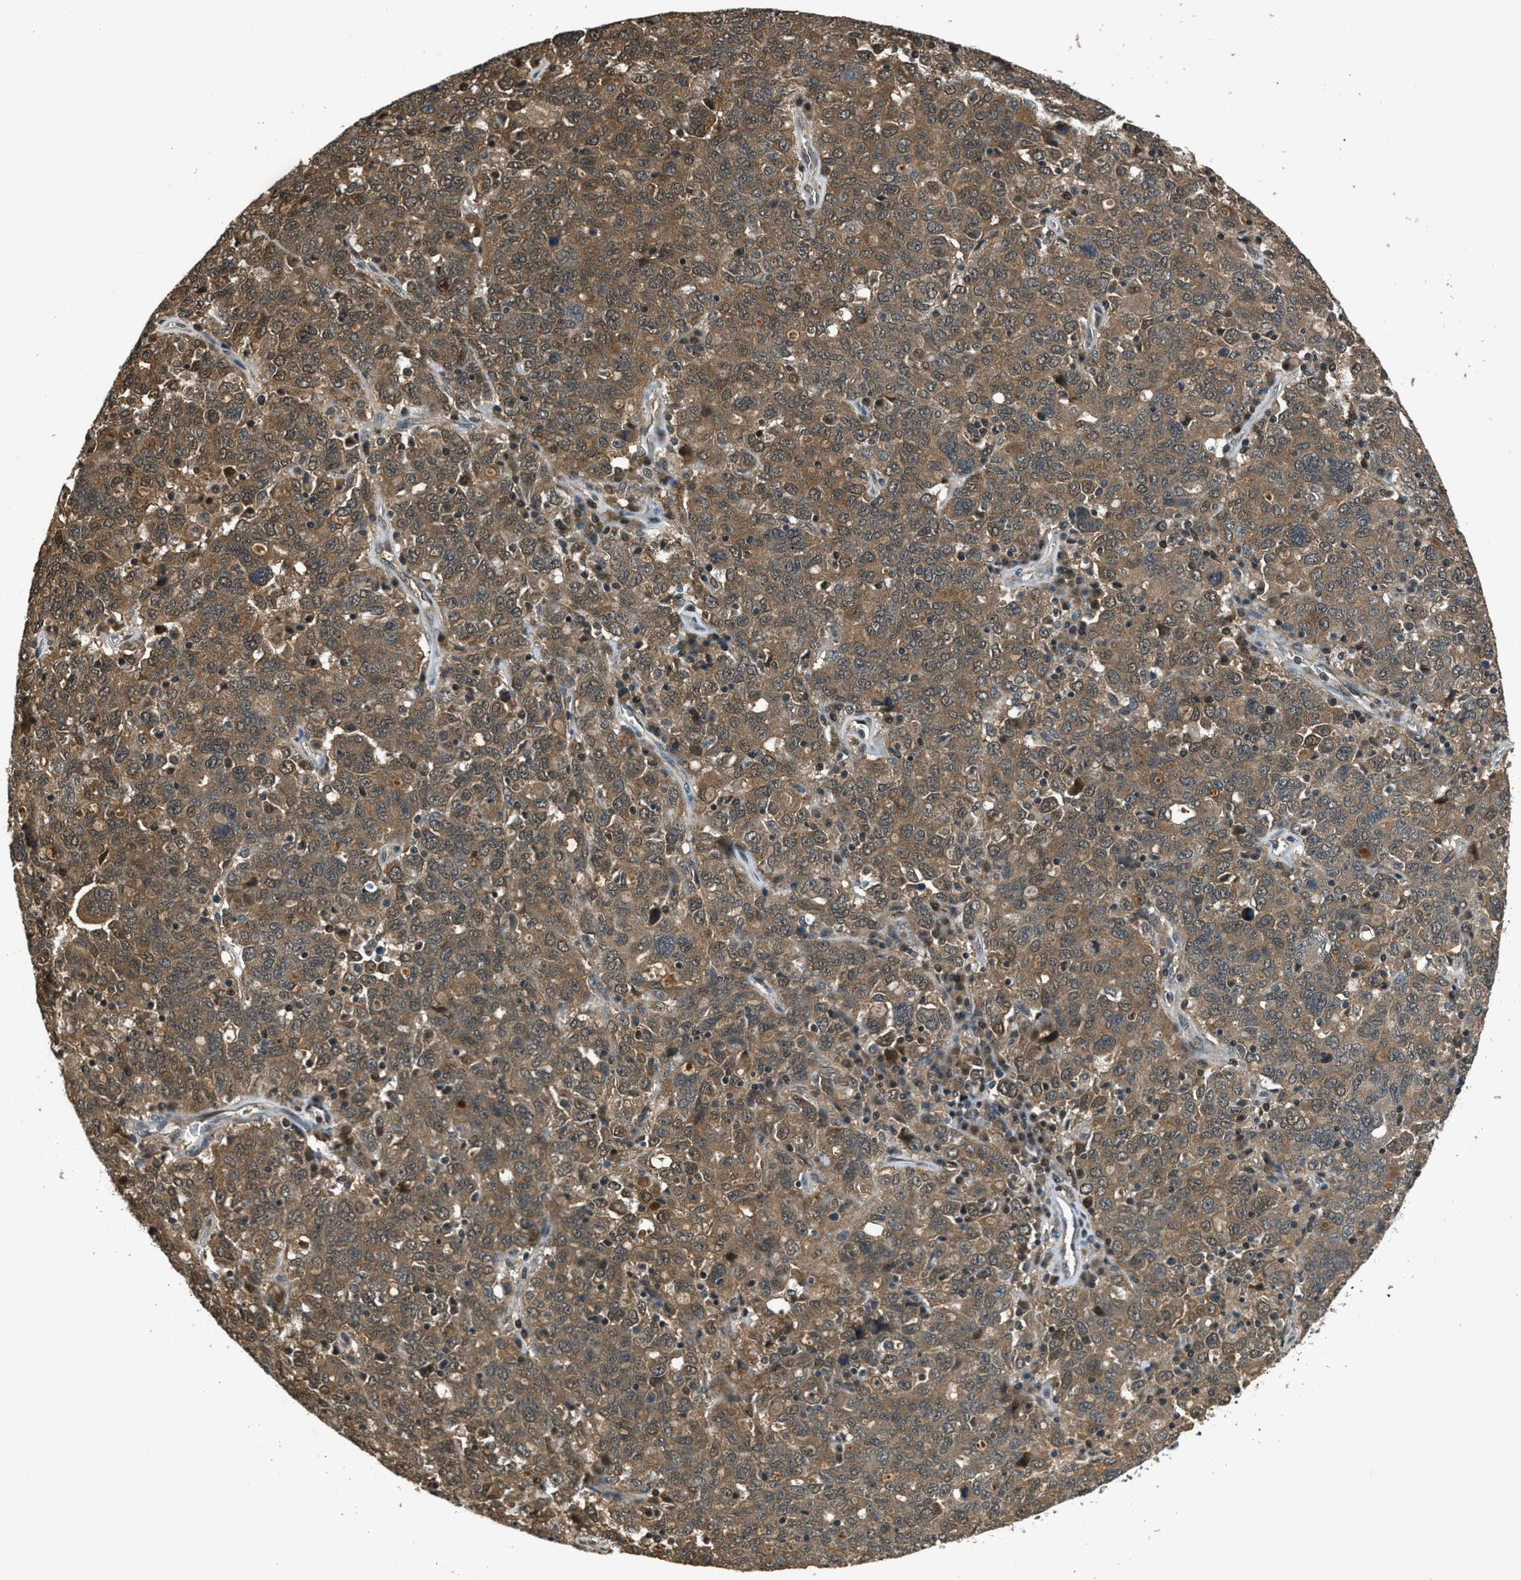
{"staining": {"intensity": "moderate", "quantity": ">75%", "location": "cytoplasmic/membranous"}, "tissue": "ovarian cancer", "cell_type": "Tumor cells", "image_type": "cancer", "snomed": [{"axis": "morphology", "description": "Carcinoma, endometroid"}, {"axis": "topography", "description": "Ovary"}], "caption": "This image exhibits ovarian cancer (endometroid carcinoma) stained with immunohistochemistry to label a protein in brown. The cytoplasmic/membranous of tumor cells show moderate positivity for the protein. Nuclei are counter-stained blue.", "gene": "DUSP6", "patient": {"sex": "female", "age": 62}}